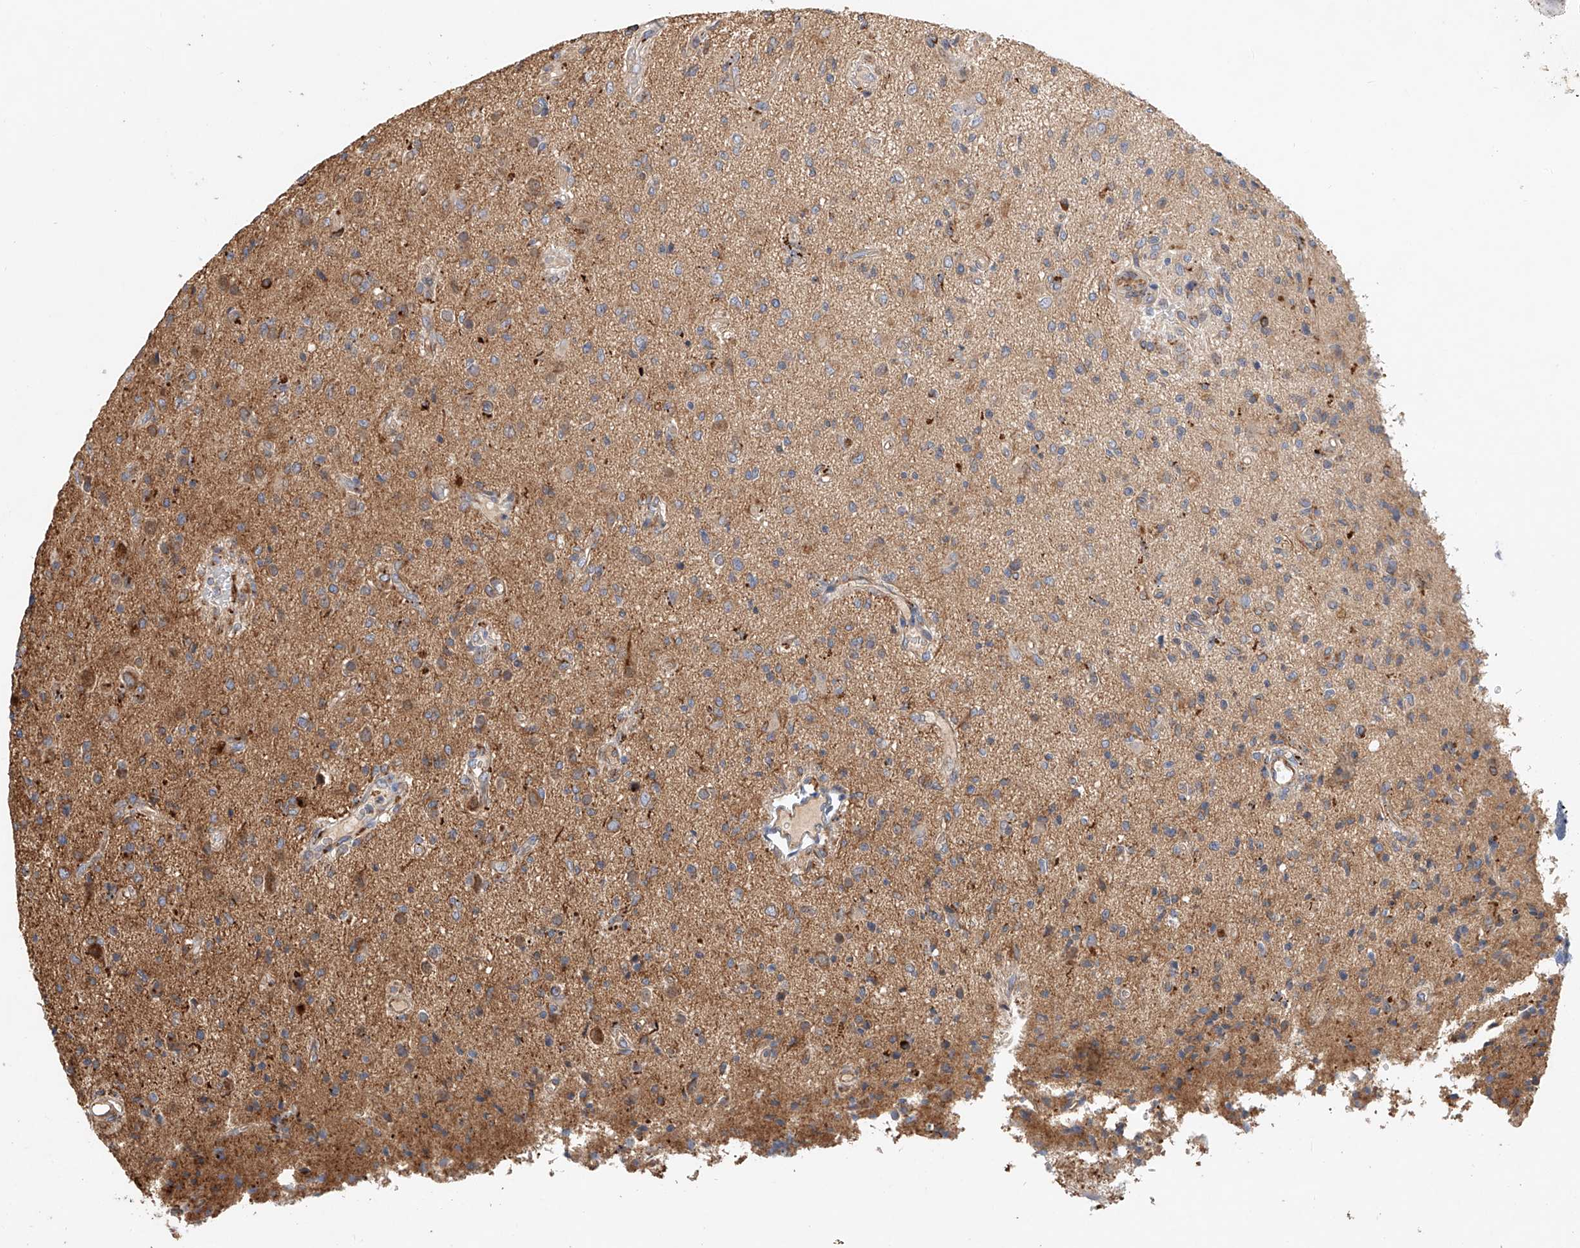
{"staining": {"intensity": "moderate", "quantity": "25%-75%", "location": "cytoplasmic/membranous"}, "tissue": "glioma", "cell_type": "Tumor cells", "image_type": "cancer", "snomed": [{"axis": "morphology", "description": "Glioma, malignant, High grade"}, {"axis": "topography", "description": "Brain"}], "caption": "IHC image of glioma stained for a protein (brown), which reveals medium levels of moderate cytoplasmic/membranous expression in approximately 25%-75% of tumor cells.", "gene": "HGSNAT", "patient": {"sex": "female", "age": 57}}